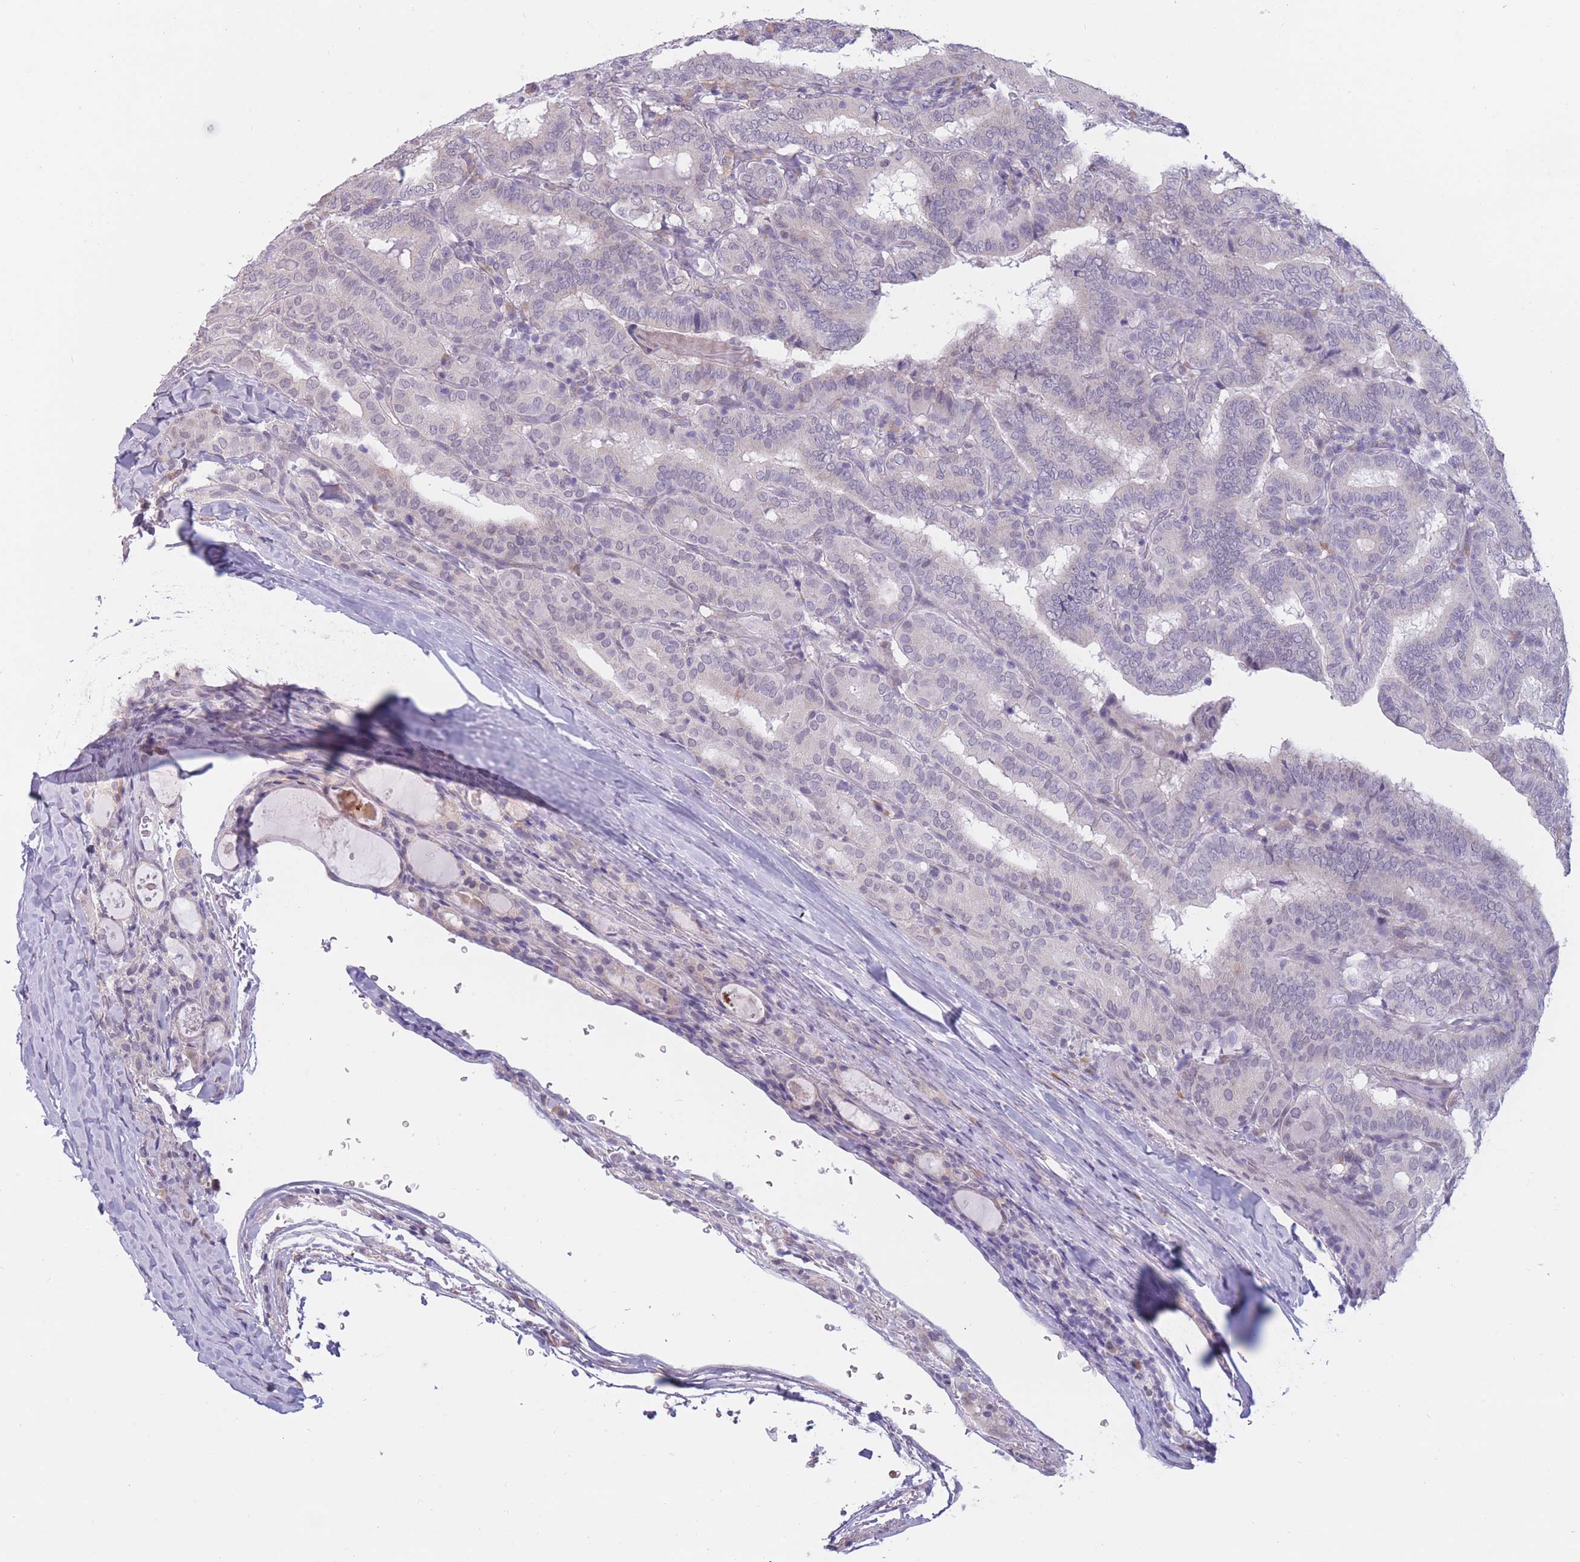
{"staining": {"intensity": "negative", "quantity": "none", "location": "none"}, "tissue": "thyroid cancer", "cell_type": "Tumor cells", "image_type": "cancer", "snomed": [{"axis": "morphology", "description": "Papillary adenocarcinoma, NOS"}, {"axis": "topography", "description": "Thyroid gland"}], "caption": "Human thyroid cancer (papillary adenocarcinoma) stained for a protein using IHC shows no staining in tumor cells.", "gene": "COL27A1", "patient": {"sex": "female", "age": 72}}